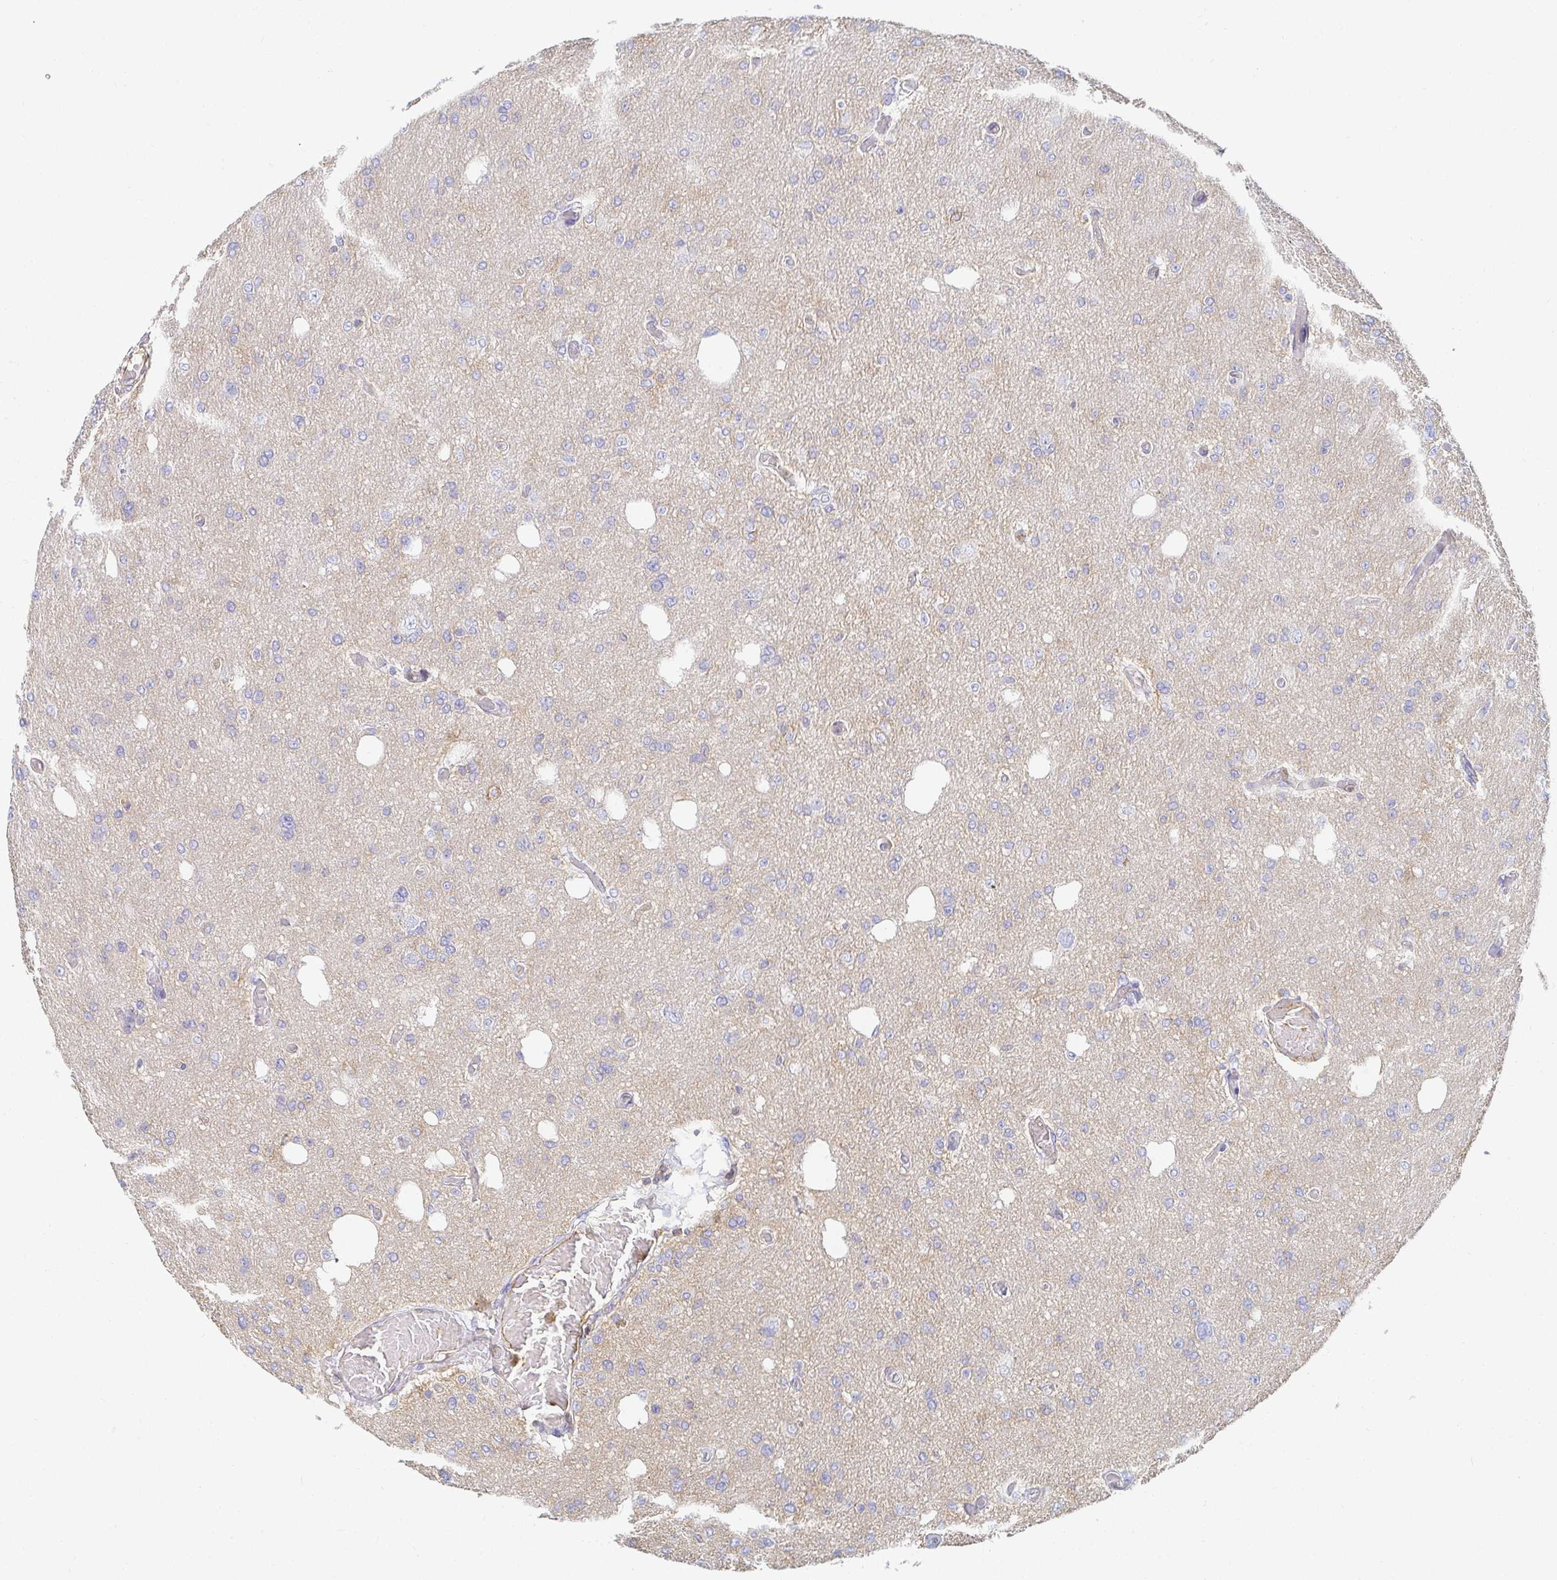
{"staining": {"intensity": "negative", "quantity": "none", "location": "none"}, "tissue": "glioma", "cell_type": "Tumor cells", "image_type": "cancer", "snomed": [{"axis": "morphology", "description": "Glioma, malignant, Low grade"}, {"axis": "topography", "description": "Brain"}], "caption": "IHC photomicrograph of neoplastic tissue: malignant low-grade glioma stained with DAB (3,3'-diaminobenzidine) reveals no significant protein expression in tumor cells.", "gene": "TSPAN19", "patient": {"sex": "male", "age": 26}}